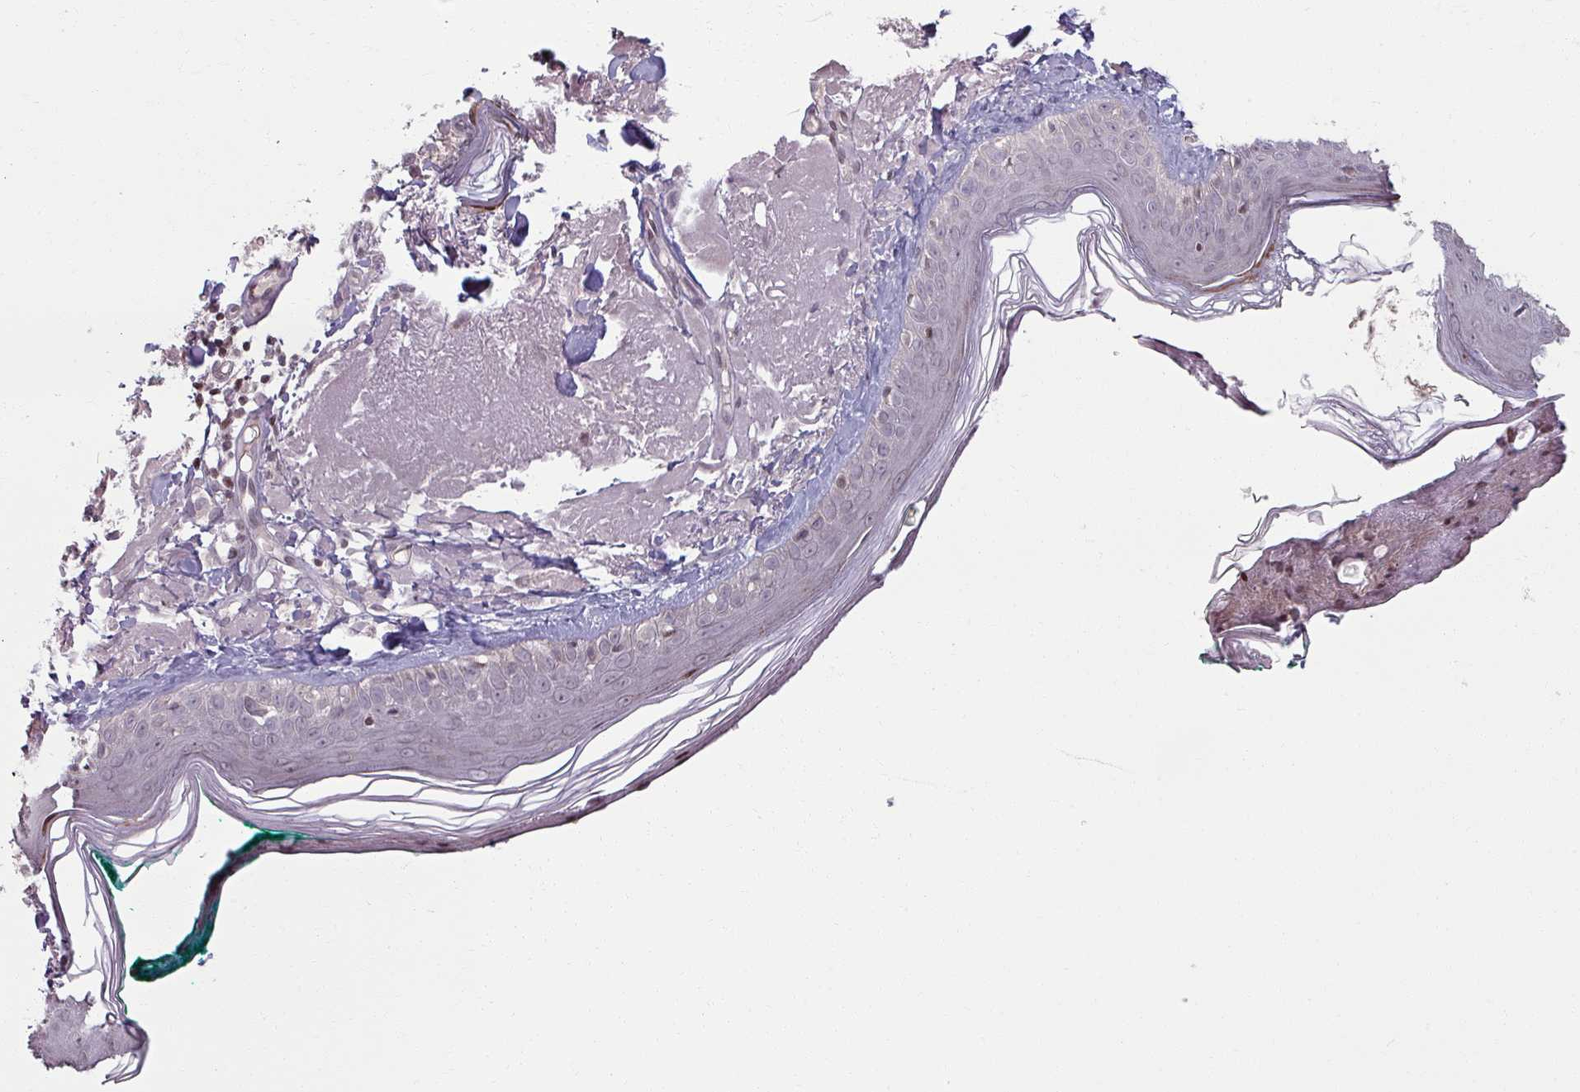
{"staining": {"intensity": "weak", "quantity": ">75%", "location": "nuclear"}, "tissue": "skin", "cell_type": "Fibroblasts", "image_type": "normal", "snomed": [{"axis": "morphology", "description": "Normal tissue, NOS"}, {"axis": "morphology", "description": "Malignant melanoma, NOS"}, {"axis": "topography", "description": "Skin"}], "caption": "Fibroblasts display weak nuclear expression in approximately >75% of cells in benign skin. (DAB (3,3'-diaminobenzidine) IHC with brightfield microscopy, high magnification).", "gene": "NCOR1", "patient": {"sex": "male", "age": 80}}